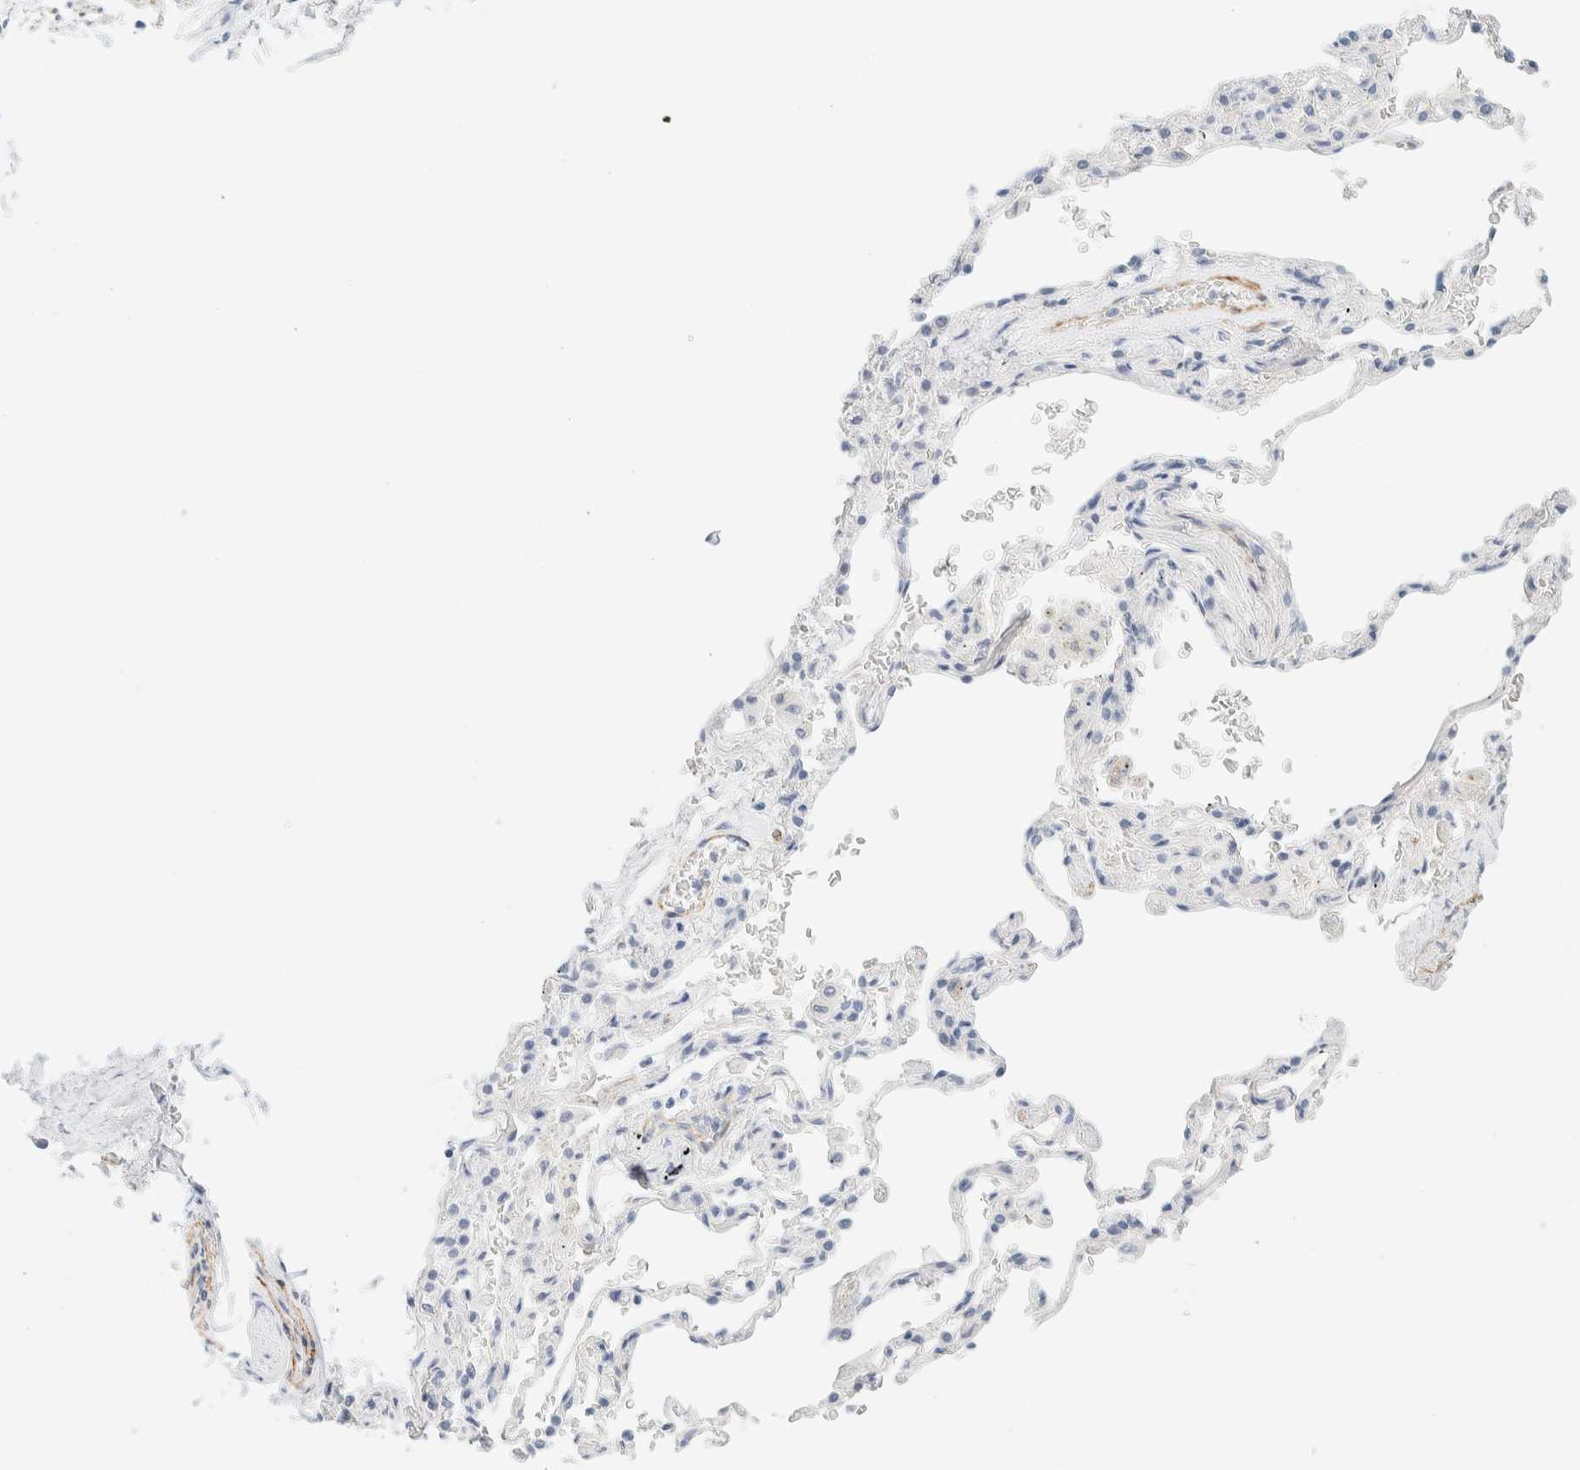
{"staining": {"intensity": "negative", "quantity": "none", "location": "none"}, "tissue": "adipose tissue", "cell_type": "Adipocytes", "image_type": "normal", "snomed": [{"axis": "morphology", "description": "Normal tissue, NOS"}, {"axis": "topography", "description": "Cartilage tissue"}, {"axis": "topography", "description": "Lung"}], "caption": "An immunohistochemistry (IHC) histopathology image of normal adipose tissue is shown. There is no staining in adipocytes of adipose tissue. Nuclei are stained in blue.", "gene": "AFMID", "patient": {"sex": "female", "age": 77}}